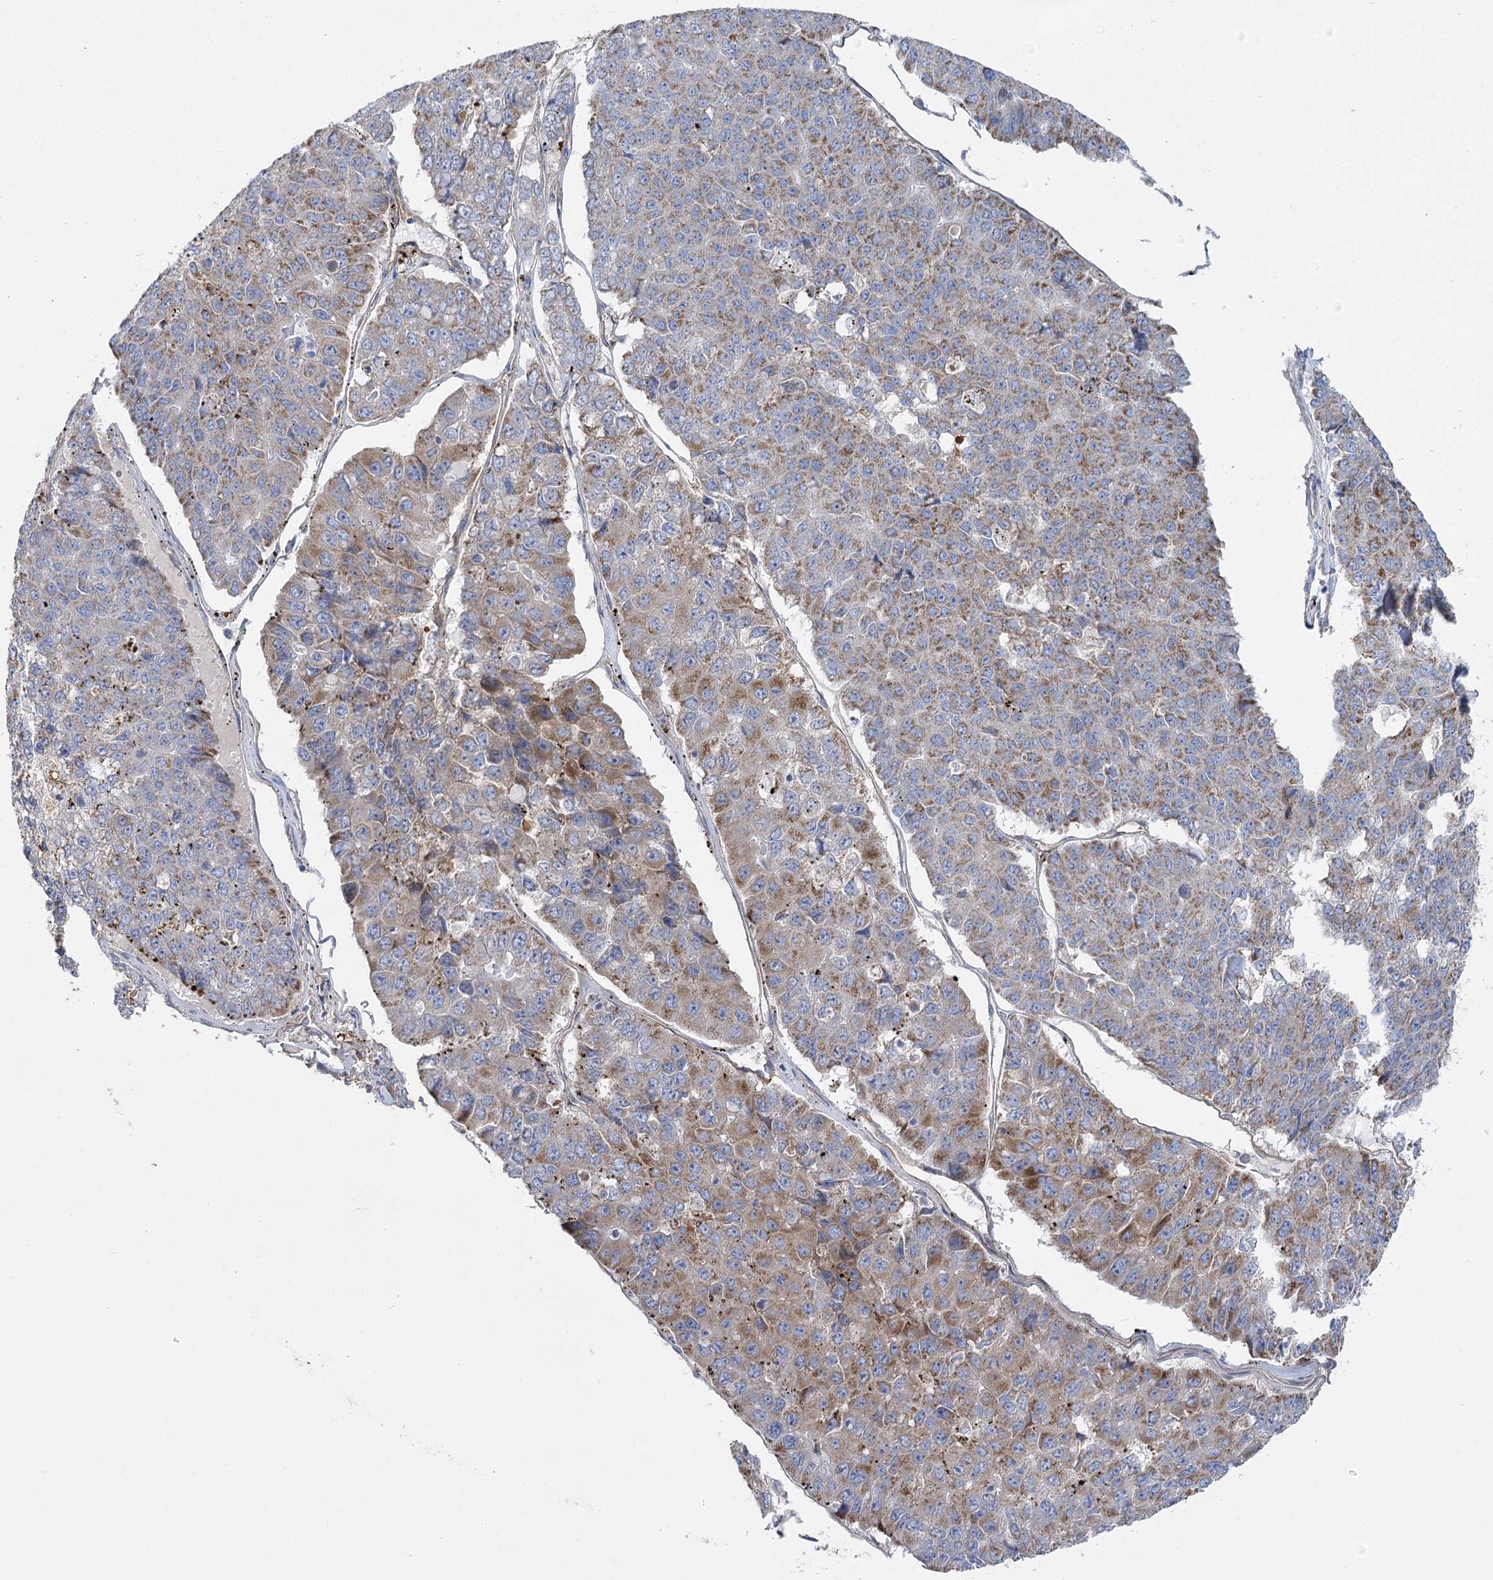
{"staining": {"intensity": "moderate", "quantity": ">75%", "location": "cytoplasmic/membranous"}, "tissue": "pancreatic cancer", "cell_type": "Tumor cells", "image_type": "cancer", "snomed": [{"axis": "morphology", "description": "Adenocarcinoma, NOS"}, {"axis": "topography", "description": "Pancreas"}], "caption": "Protein expression analysis of pancreatic cancer (adenocarcinoma) demonstrates moderate cytoplasmic/membranous positivity in approximately >75% of tumor cells.", "gene": "RMDN2", "patient": {"sex": "male", "age": 50}}